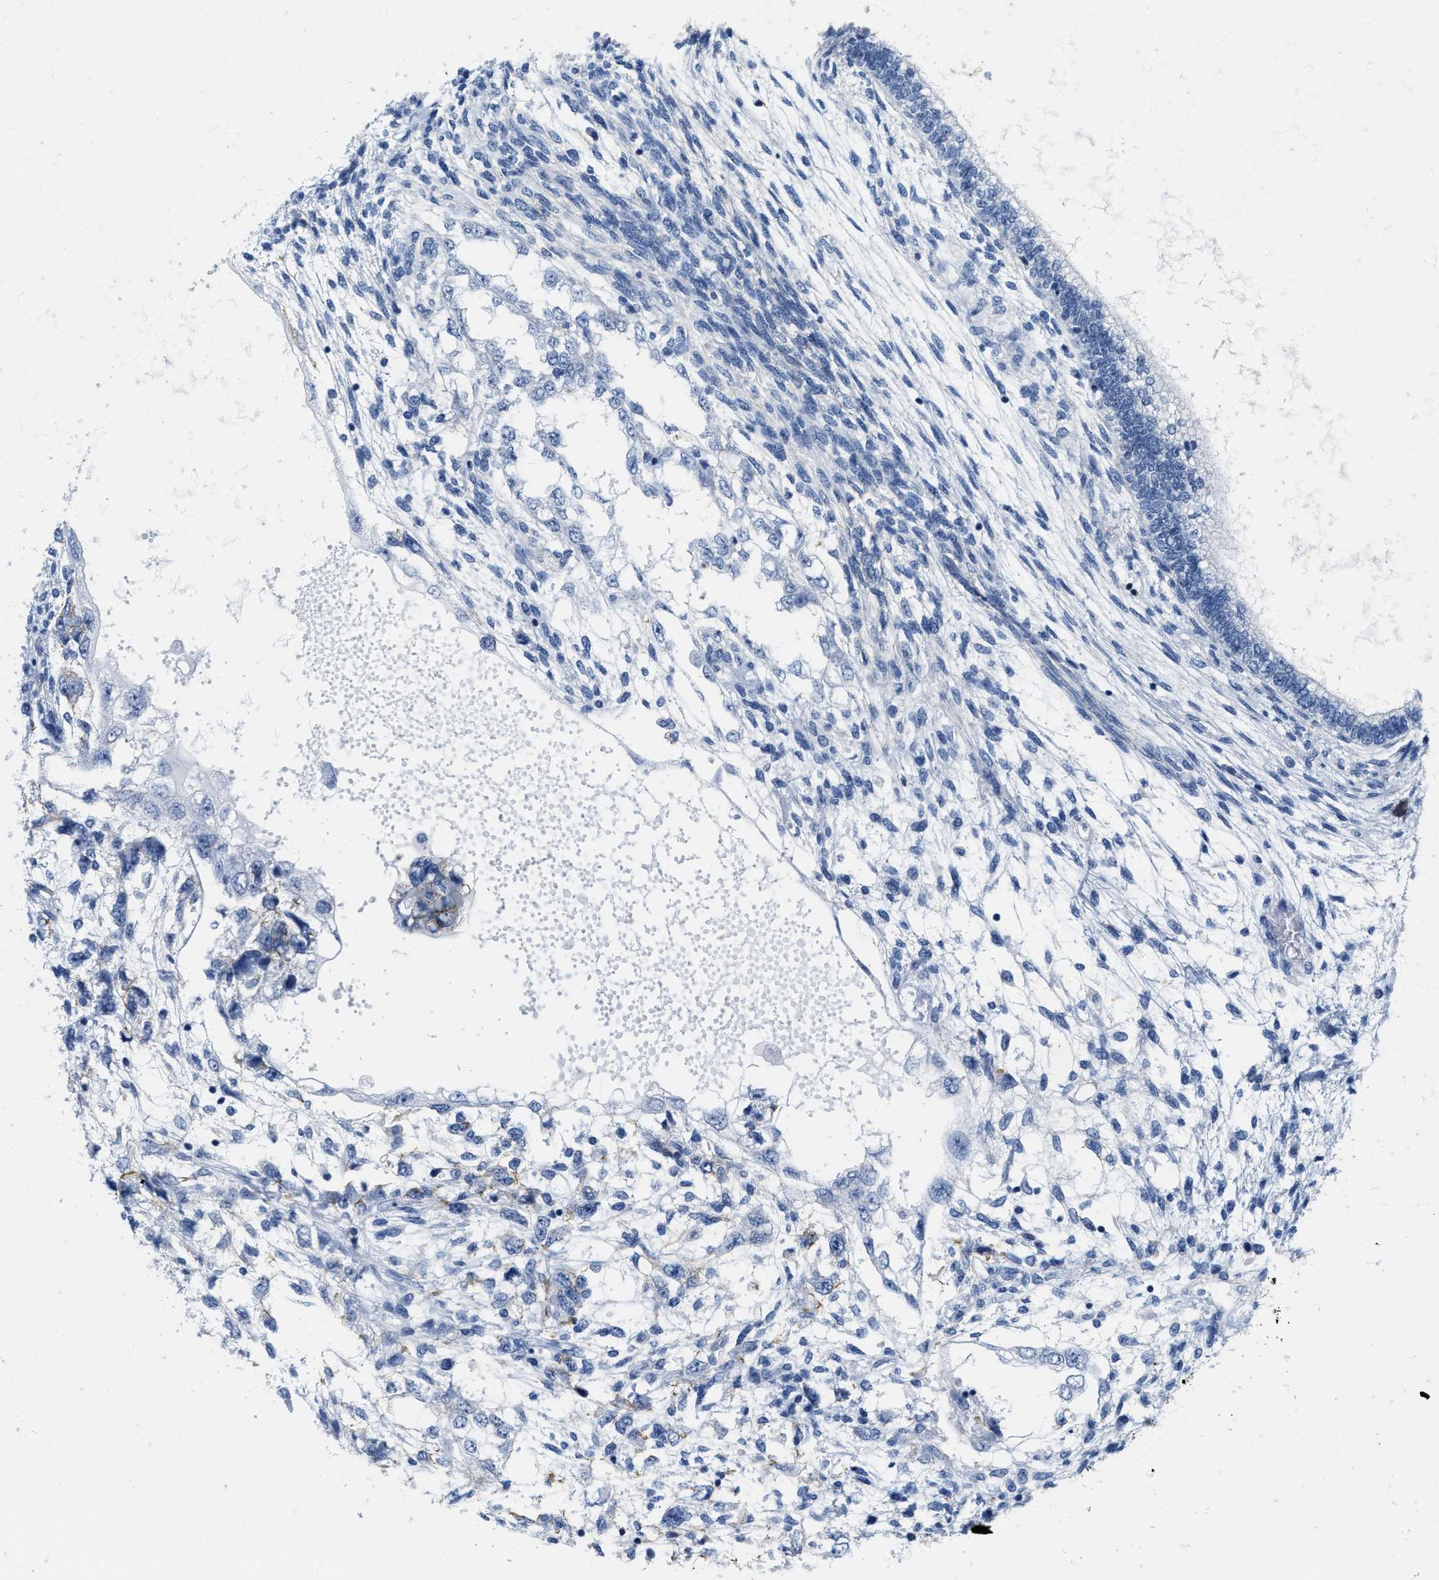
{"staining": {"intensity": "negative", "quantity": "none", "location": "none"}, "tissue": "testis cancer", "cell_type": "Tumor cells", "image_type": "cancer", "snomed": [{"axis": "morphology", "description": "Seminoma, NOS"}, {"axis": "topography", "description": "Testis"}], "caption": "Immunohistochemistry (IHC) of human testis seminoma demonstrates no staining in tumor cells. (Immunohistochemistry (IHC), brightfield microscopy, high magnification).", "gene": "ABCB11", "patient": {"sex": "male", "age": 28}}